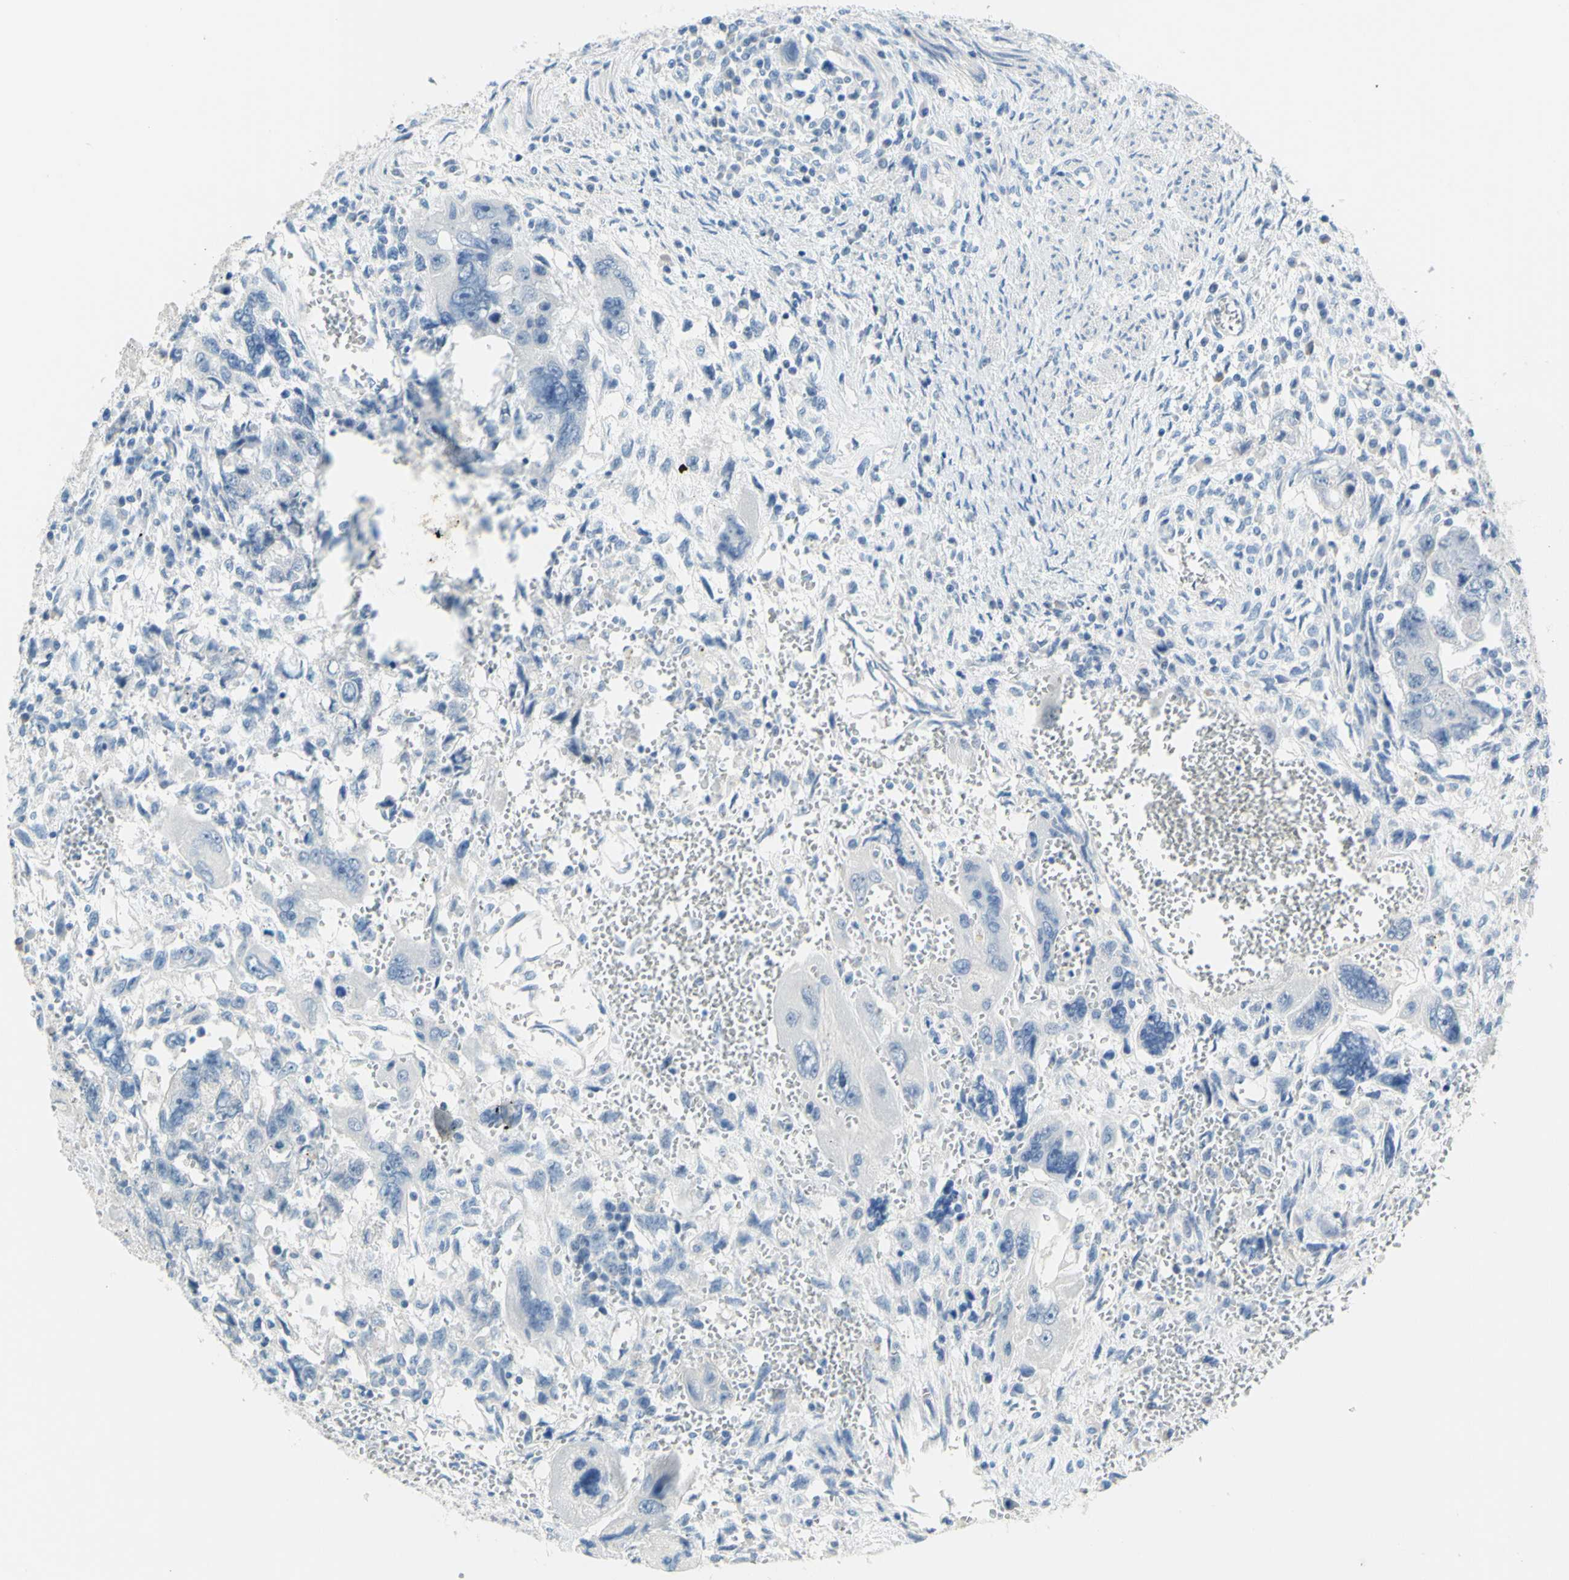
{"staining": {"intensity": "negative", "quantity": "none", "location": "none"}, "tissue": "testis cancer", "cell_type": "Tumor cells", "image_type": "cancer", "snomed": [{"axis": "morphology", "description": "Carcinoma, Embryonal, NOS"}, {"axis": "topography", "description": "Testis"}], "caption": "High power microscopy image of an IHC histopathology image of testis embryonal carcinoma, revealing no significant expression in tumor cells.", "gene": "SLC1A2", "patient": {"sex": "male", "age": 28}}